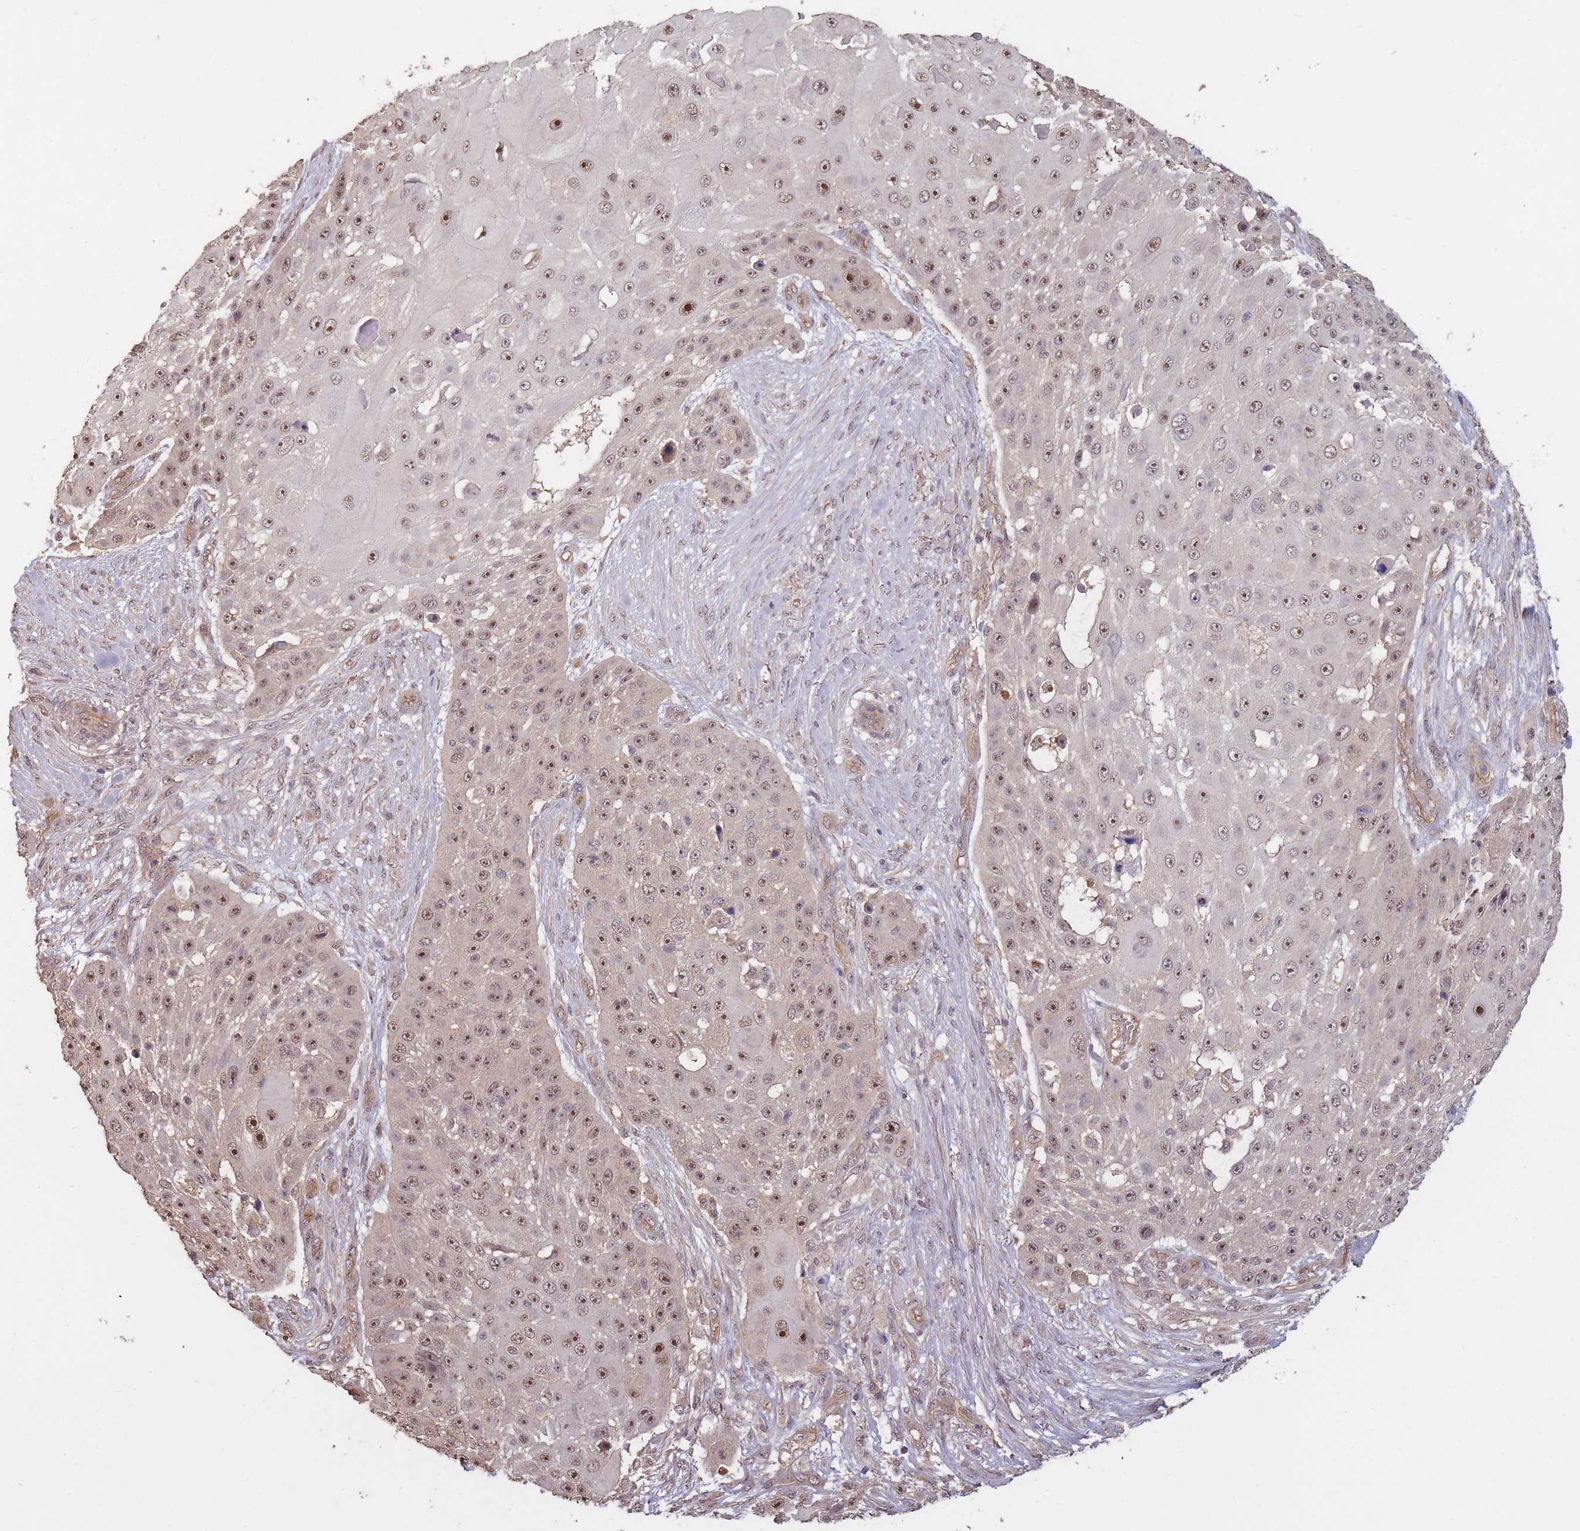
{"staining": {"intensity": "moderate", "quantity": ">75%", "location": "nuclear"}, "tissue": "skin cancer", "cell_type": "Tumor cells", "image_type": "cancer", "snomed": [{"axis": "morphology", "description": "Squamous cell carcinoma, NOS"}, {"axis": "topography", "description": "Skin"}], "caption": "Immunohistochemistry (IHC) micrograph of neoplastic tissue: human skin cancer (squamous cell carcinoma) stained using immunohistochemistry displays medium levels of moderate protein expression localized specifically in the nuclear of tumor cells, appearing as a nuclear brown color.", "gene": "KIAA1755", "patient": {"sex": "female", "age": 86}}